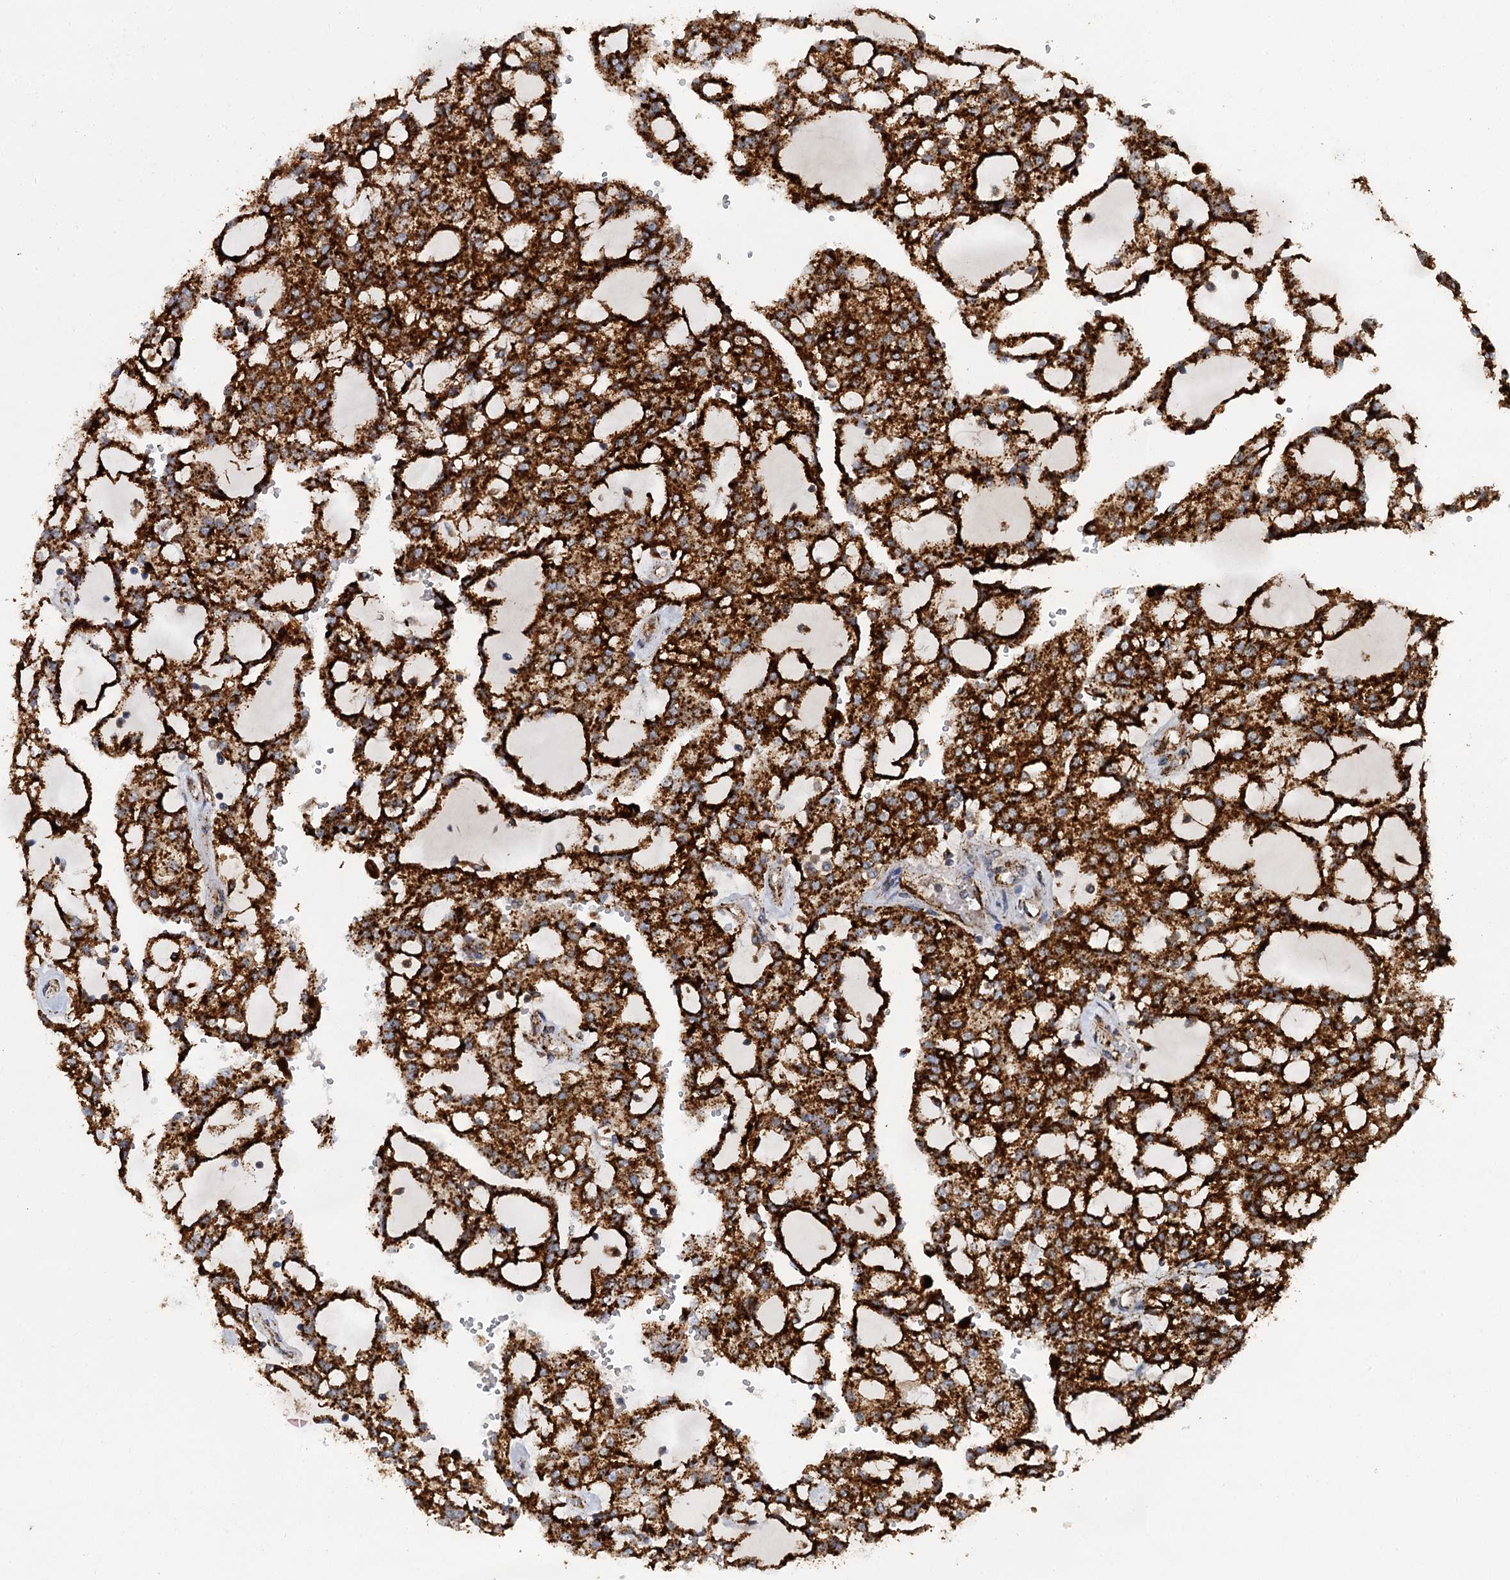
{"staining": {"intensity": "strong", "quantity": ">75%", "location": "cytoplasmic/membranous"}, "tissue": "renal cancer", "cell_type": "Tumor cells", "image_type": "cancer", "snomed": [{"axis": "morphology", "description": "Adenocarcinoma, NOS"}, {"axis": "topography", "description": "Kidney"}], "caption": "The image reveals immunohistochemical staining of adenocarcinoma (renal). There is strong cytoplasmic/membranous positivity is appreciated in approximately >75% of tumor cells.", "gene": "GBA1", "patient": {"sex": "male", "age": 63}}